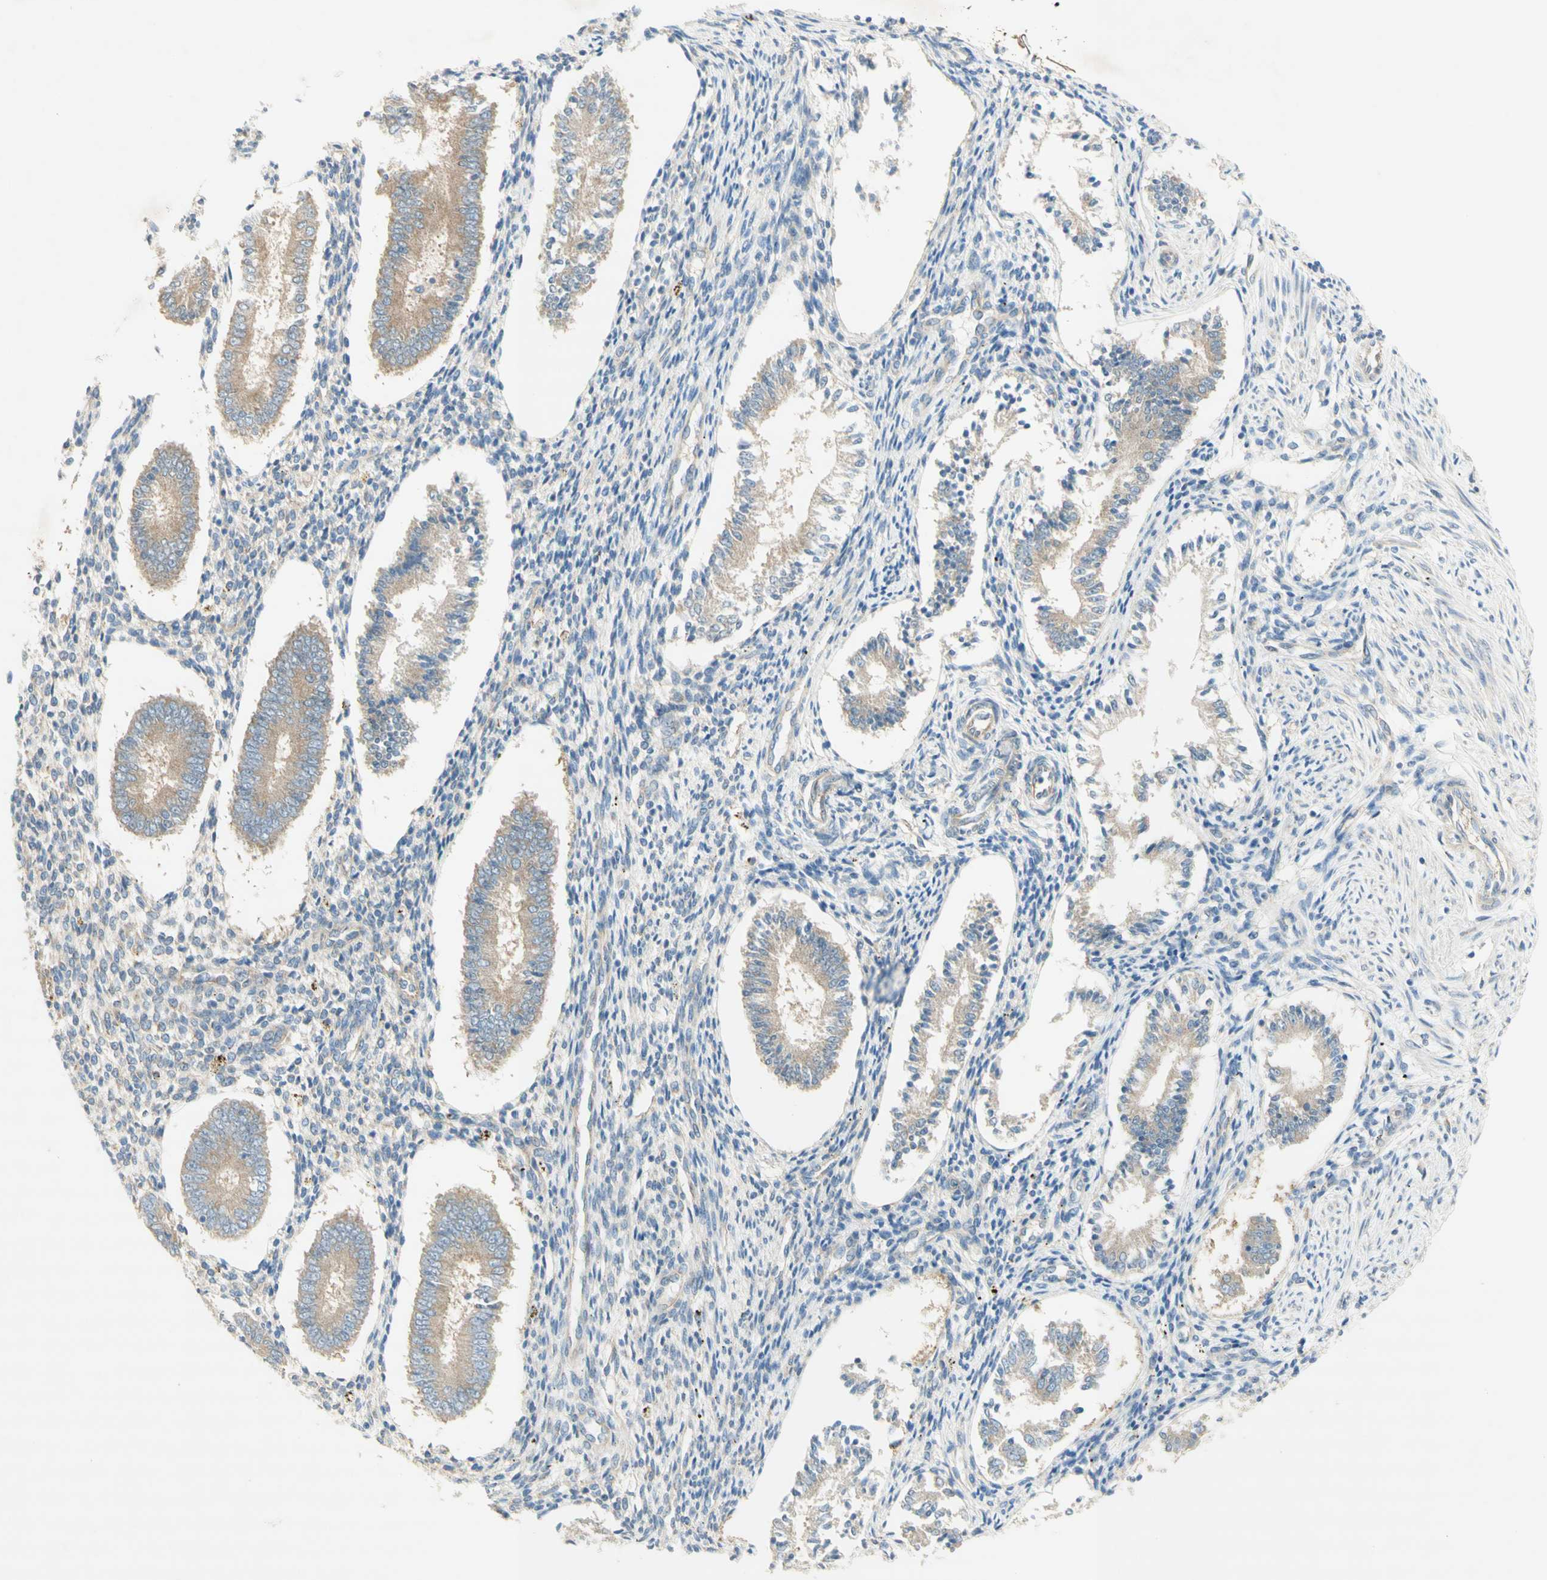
{"staining": {"intensity": "weak", "quantity": "<25%", "location": "cytoplasmic/membranous"}, "tissue": "endometrium", "cell_type": "Cells in endometrial stroma", "image_type": "normal", "snomed": [{"axis": "morphology", "description": "Normal tissue, NOS"}, {"axis": "topography", "description": "Endometrium"}], "caption": "Image shows no protein expression in cells in endometrial stroma of benign endometrium. Brightfield microscopy of immunohistochemistry stained with DAB (3,3'-diaminobenzidine) (brown) and hematoxylin (blue), captured at high magnification.", "gene": "DYNC1H1", "patient": {"sex": "female", "age": 42}}